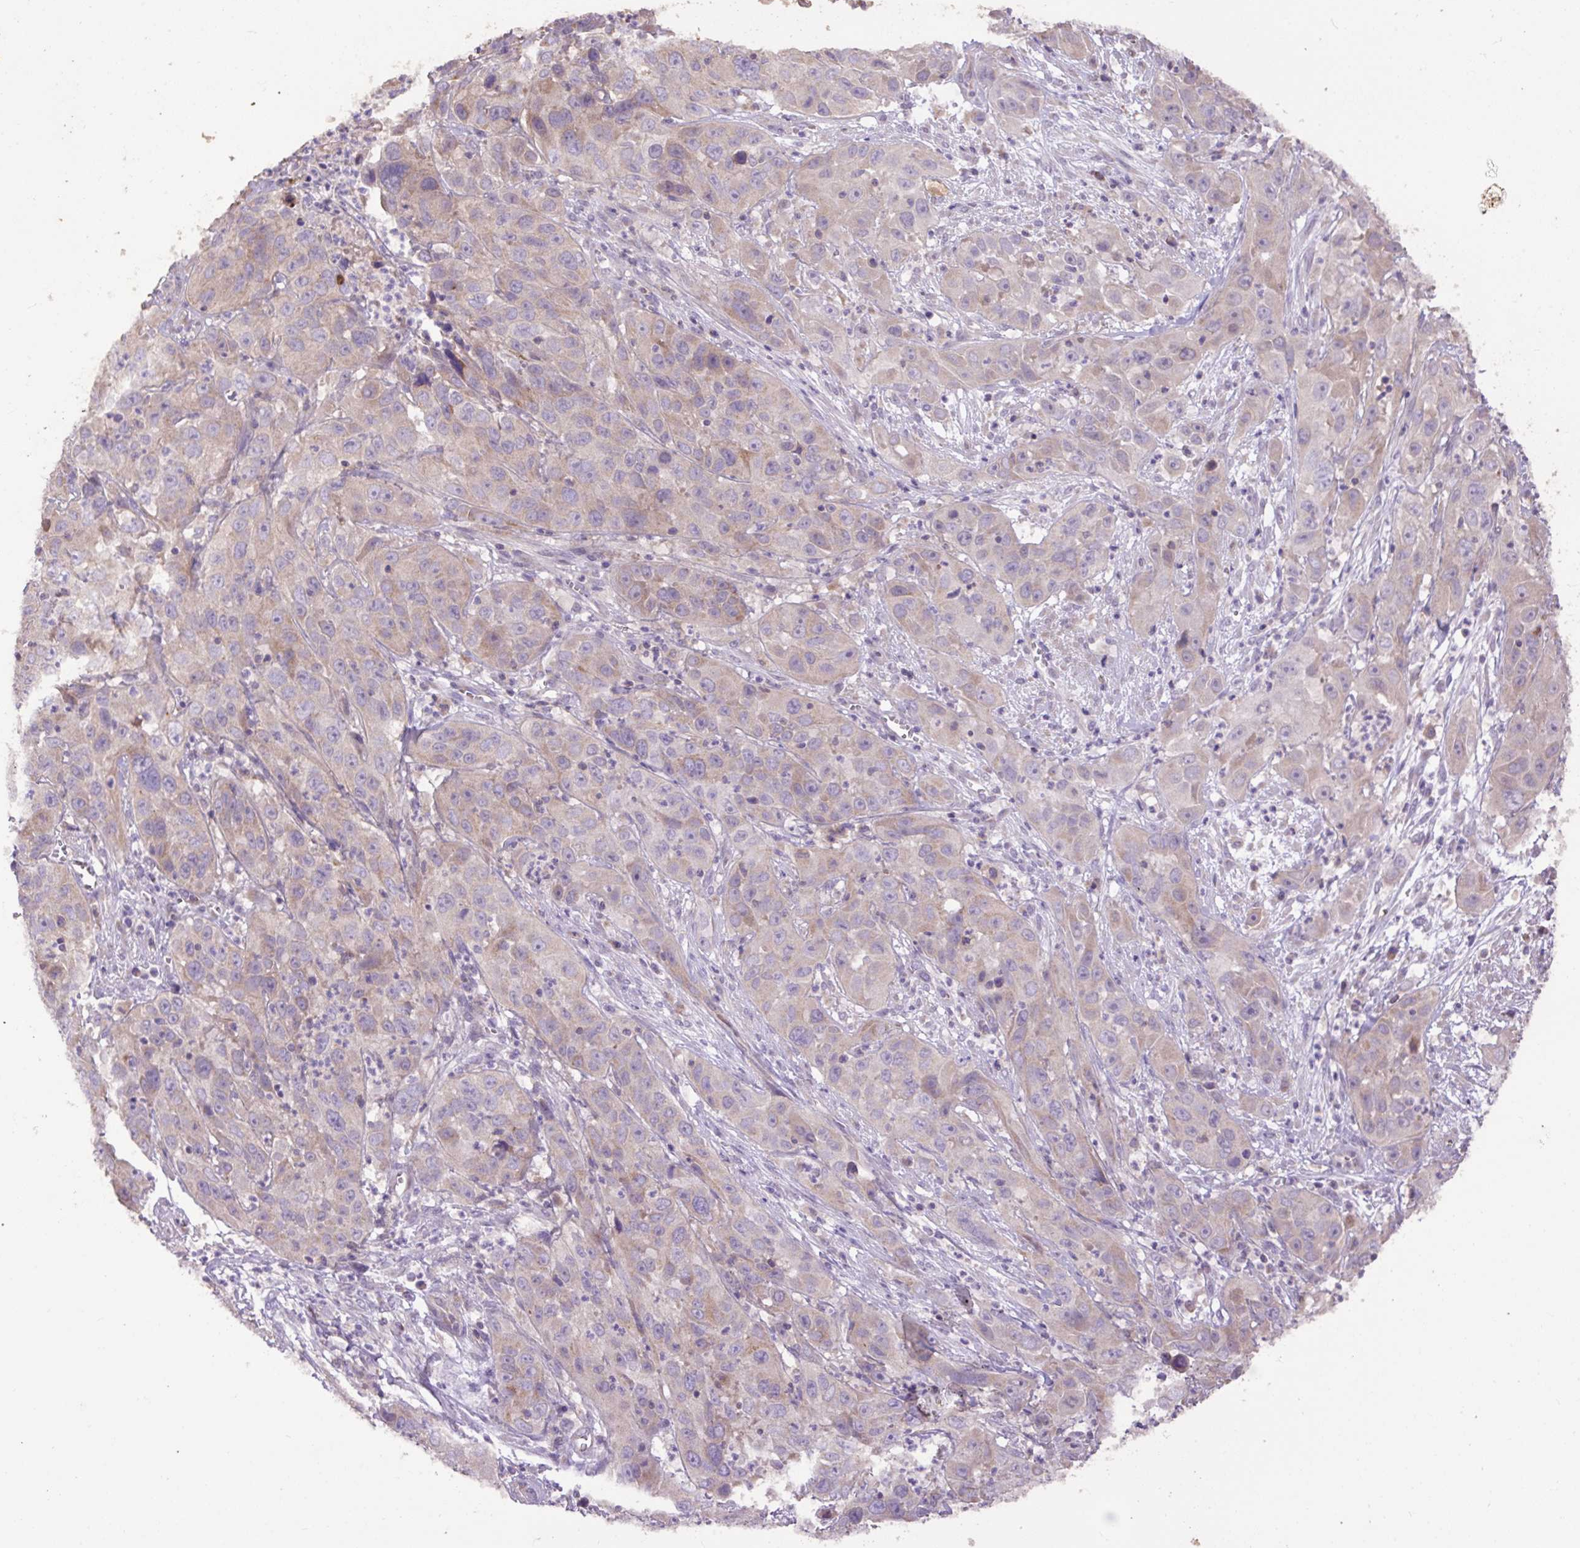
{"staining": {"intensity": "moderate", "quantity": "<25%", "location": "cytoplasmic/membranous"}, "tissue": "cervical cancer", "cell_type": "Tumor cells", "image_type": "cancer", "snomed": [{"axis": "morphology", "description": "Squamous cell carcinoma, NOS"}, {"axis": "topography", "description": "Cervix"}], "caption": "Immunohistochemical staining of human cervical squamous cell carcinoma demonstrates moderate cytoplasmic/membranous protein expression in about <25% of tumor cells. (DAB (3,3'-diaminobenzidine) IHC, brown staining for protein, blue staining for nuclei).", "gene": "ABR", "patient": {"sex": "female", "age": 32}}